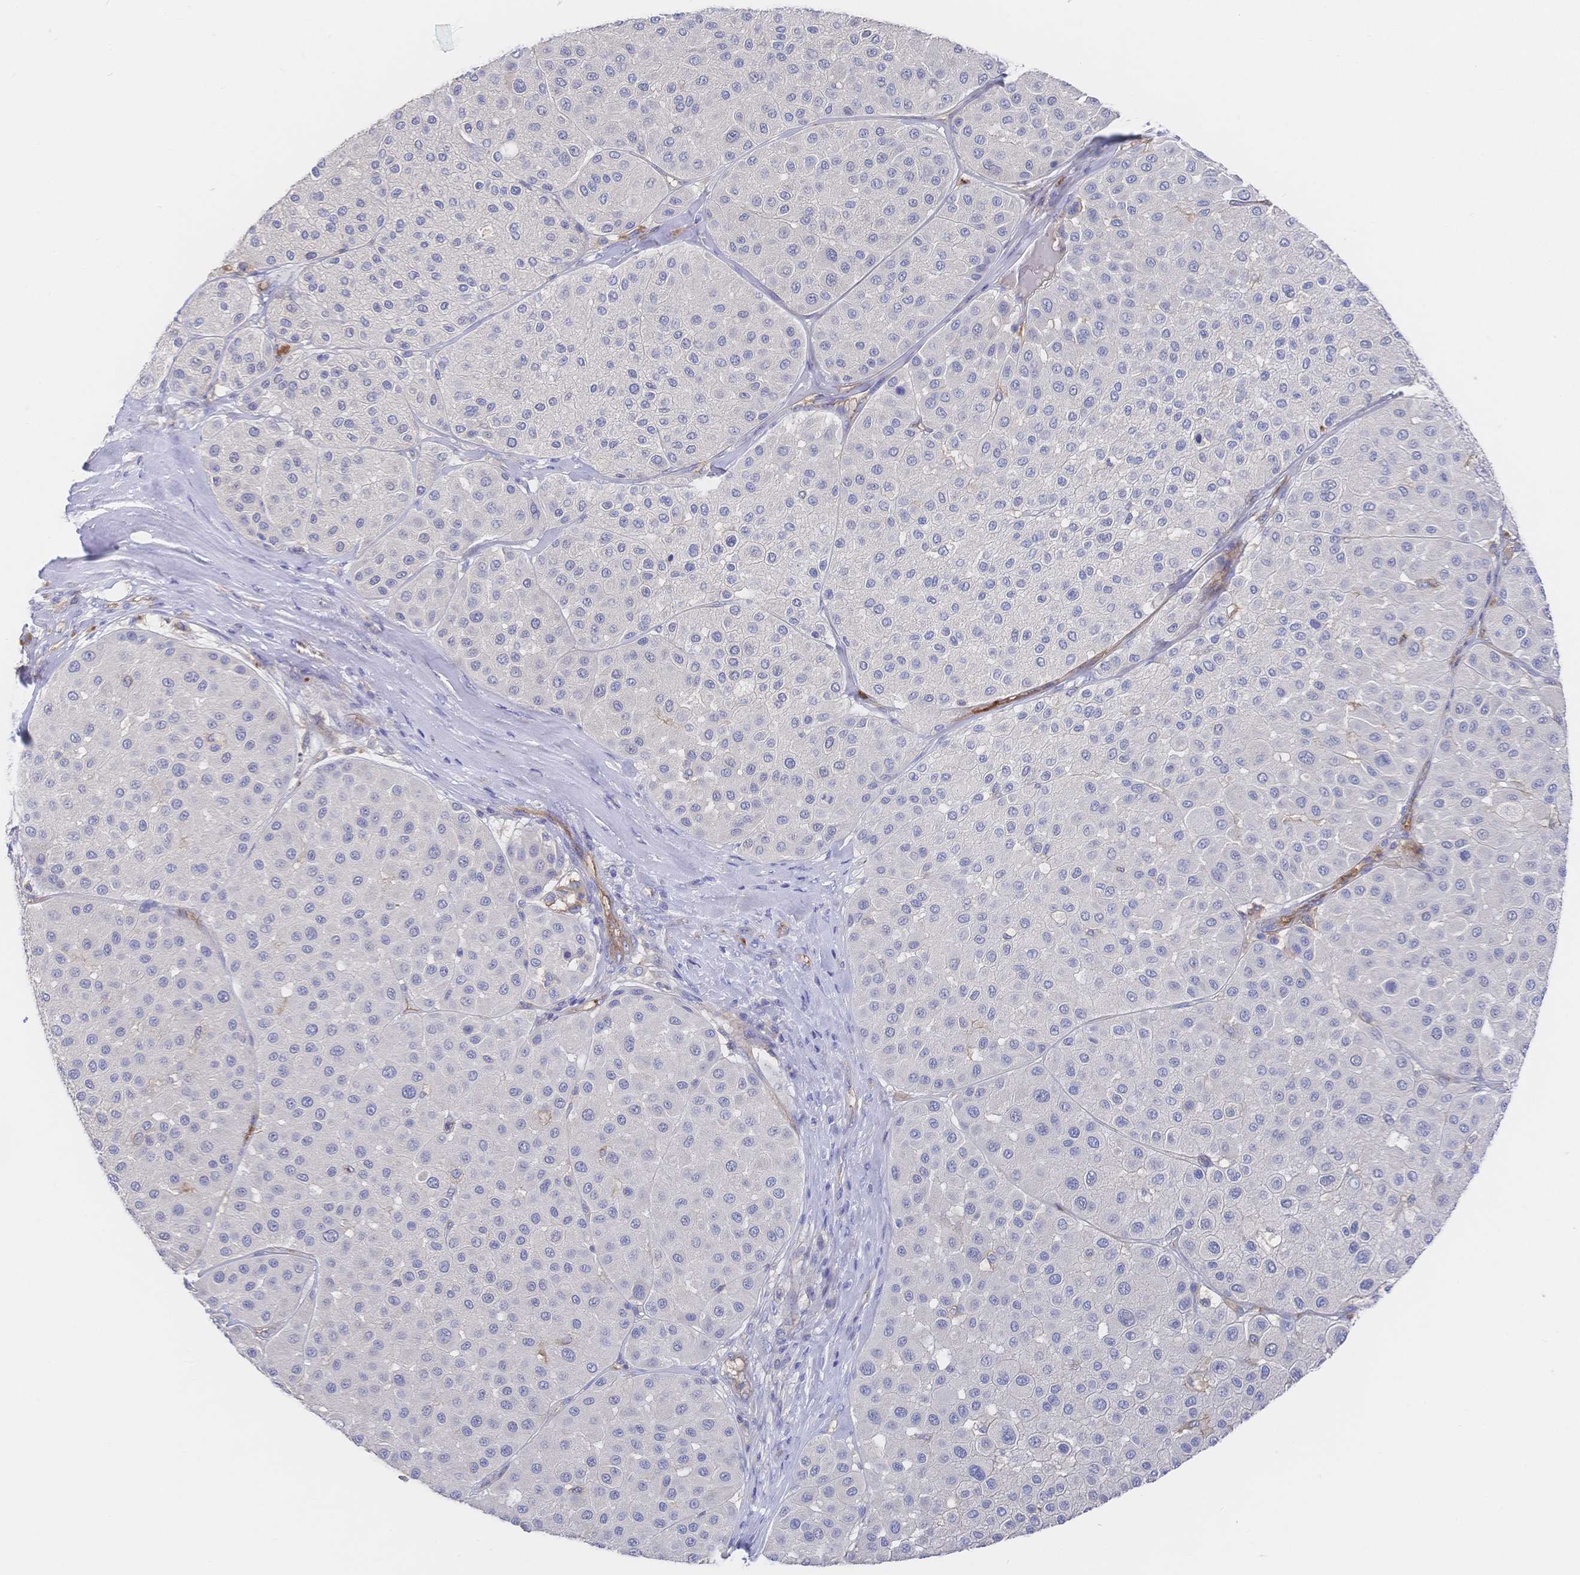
{"staining": {"intensity": "negative", "quantity": "none", "location": "none"}, "tissue": "melanoma", "cell_type": "Tumor cells", "image_type": "cancer", "snomed": [{"axis": "morphology", "description": "Malignant melanoma, Metastatic site"}, {"axis": "topography", "description": "Smooth muscle"}], "caption": "Protein analysis of melanoma exhibits no significant expression in tumor cells.", "gene": "F11R", "patient": {"sex": "male", "age": 41}}